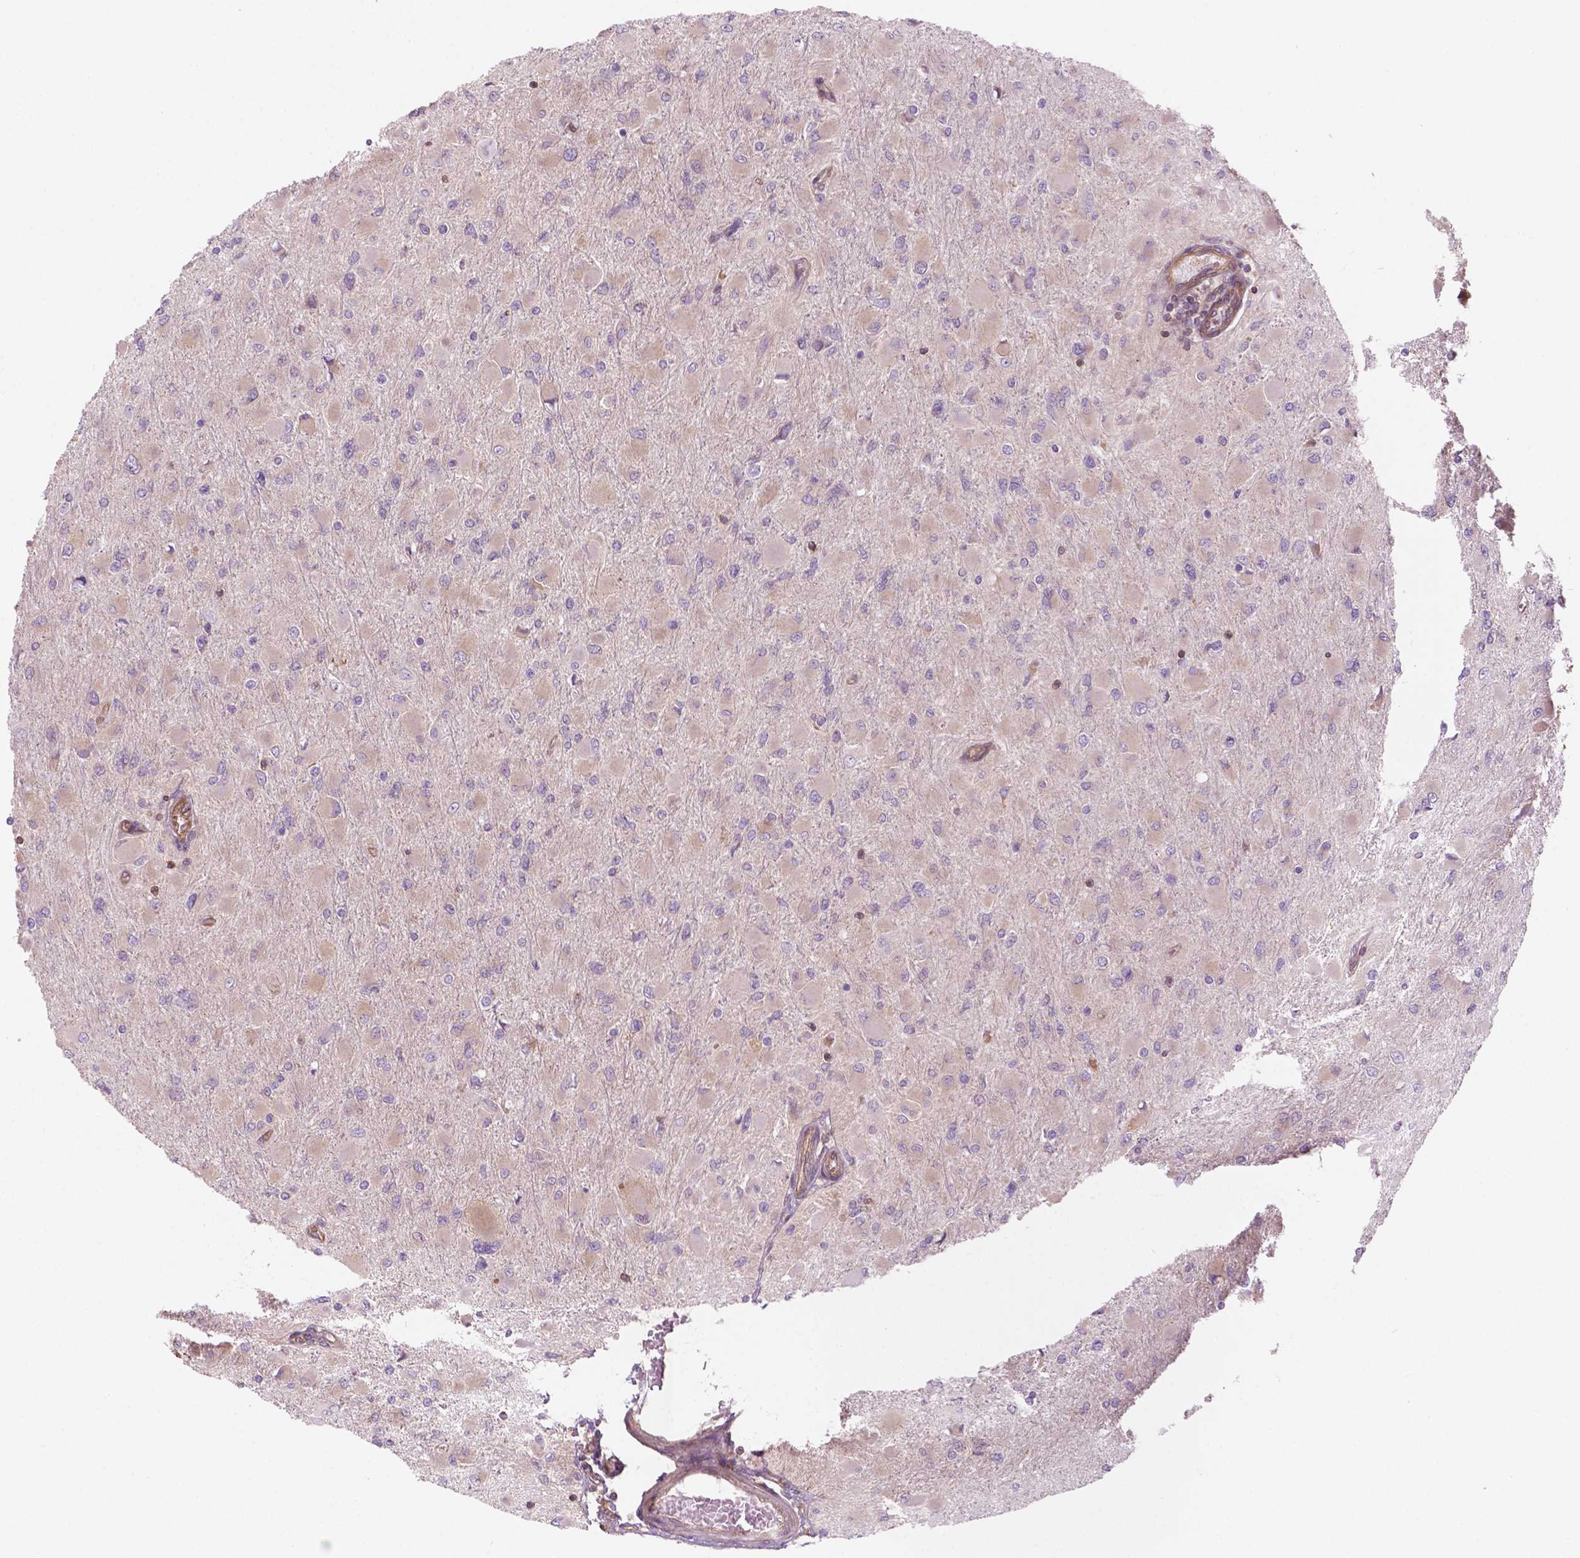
{"staining": {"intensity": "negative", "quantity": "none", "location": "none"}, "tissue": "glioma", "cell_type": "Tumor cells", "image_type": "cancer", "snomed": [{"axis": "morphology", "description": "Glioma, malignant, High grade"}, {"axis": "topography", "description": "Cerebral cortex"}], "caption": "Tumor cells are negative for protein expression in human malignant glioma (high-grade).", "gene": "SURF4", "patient": {"sex": "female", "age": 36}}